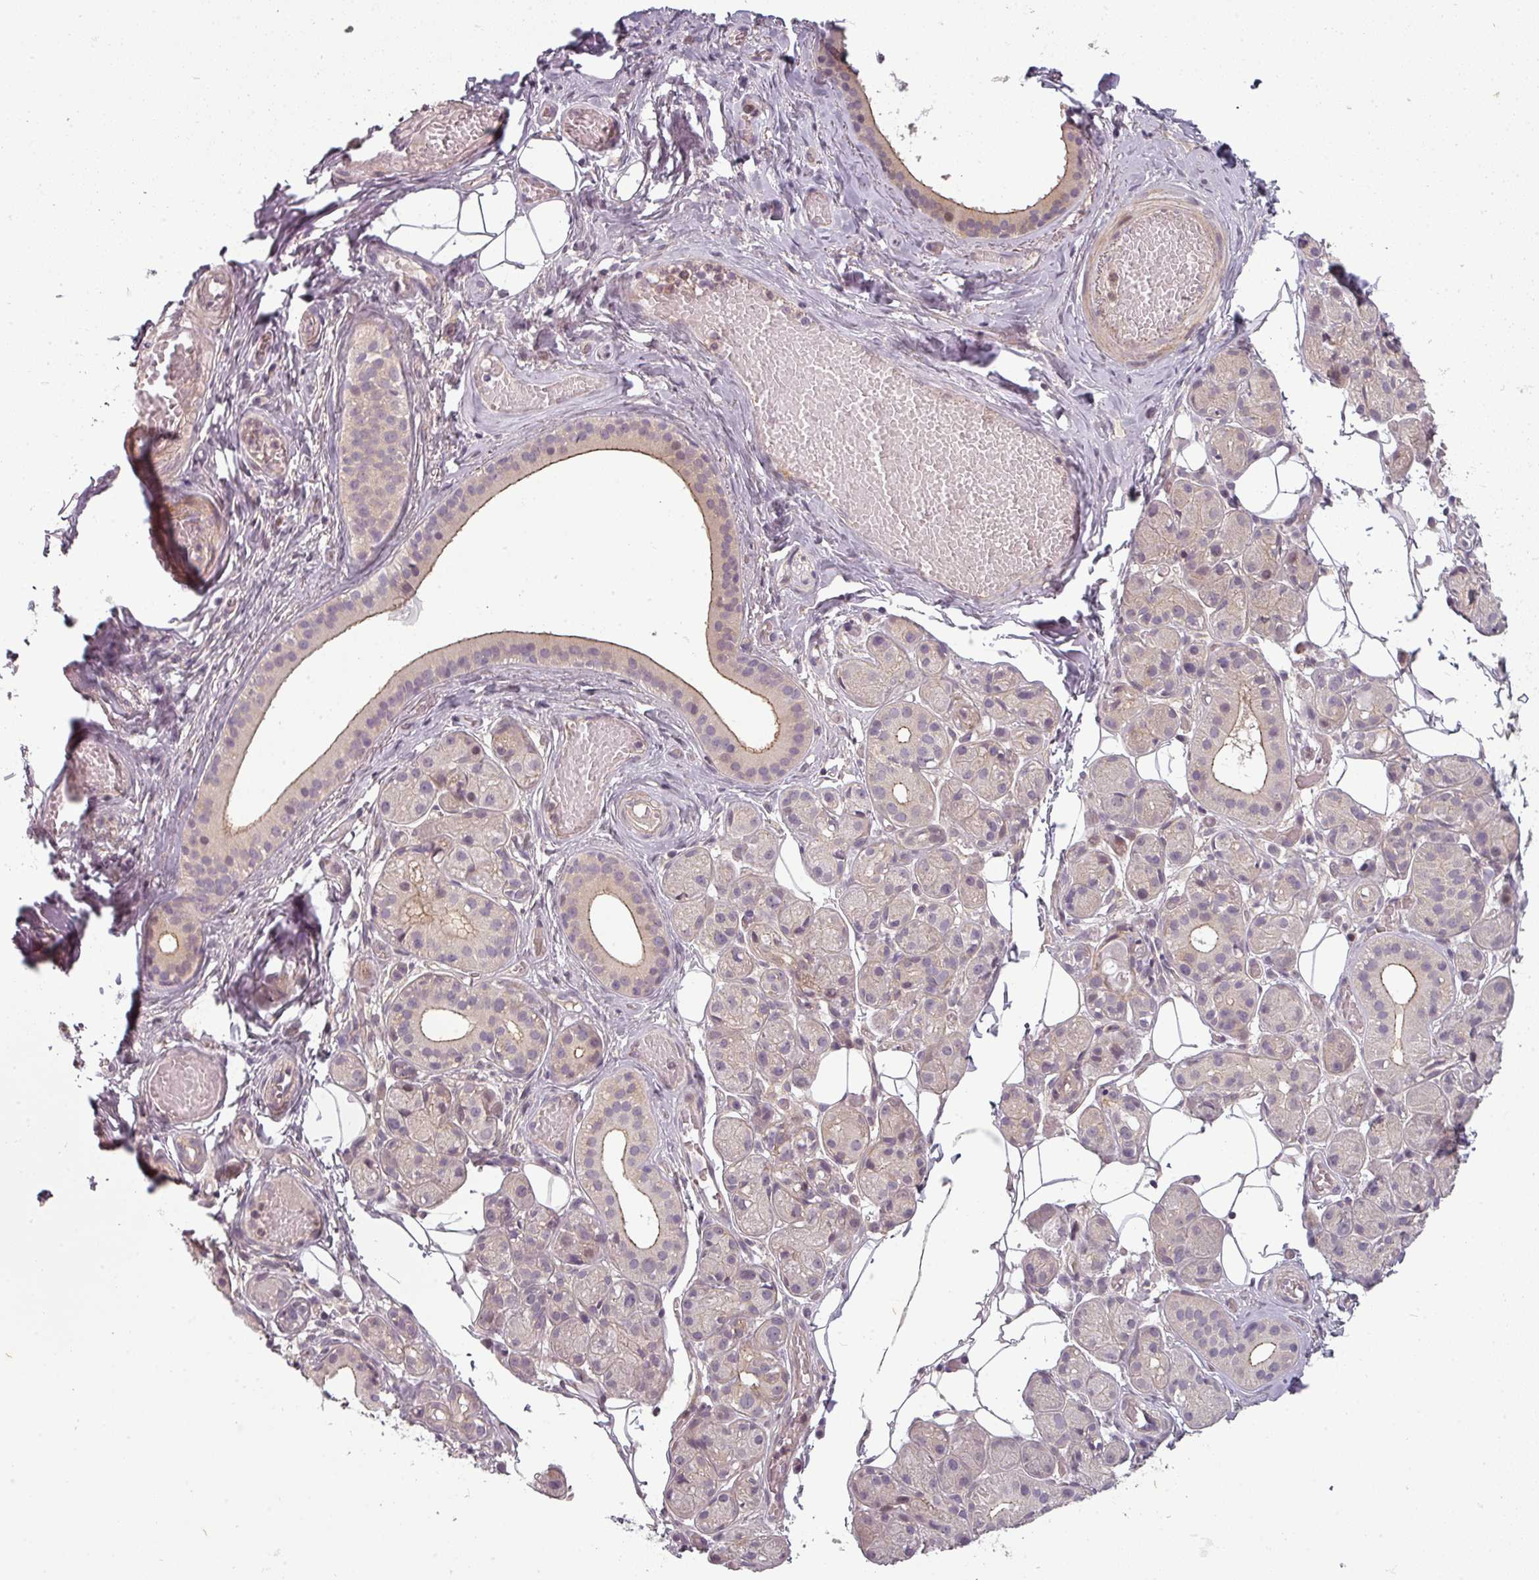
{"staining": {"intensity": "weak", "quantity": "25%-75%", "location": "cytoplasmic/membranous"}, "tissue": "salivary gland", "cell_type": "Glandular cells", "image_type": "normal", "snomed": [{"axis": "morphology", "description": "Normal tissue, NOS"}, {"axis": "topography", "description": "Salivary gland"}], "caption": "This is a histology image of IHC staining of normal salivary gland, which shows weak positivity in the cytoplasmic/membranous of glandular cells.", "gene": "SLC16A9", "patient": {"sex": "male", "age": 82}}